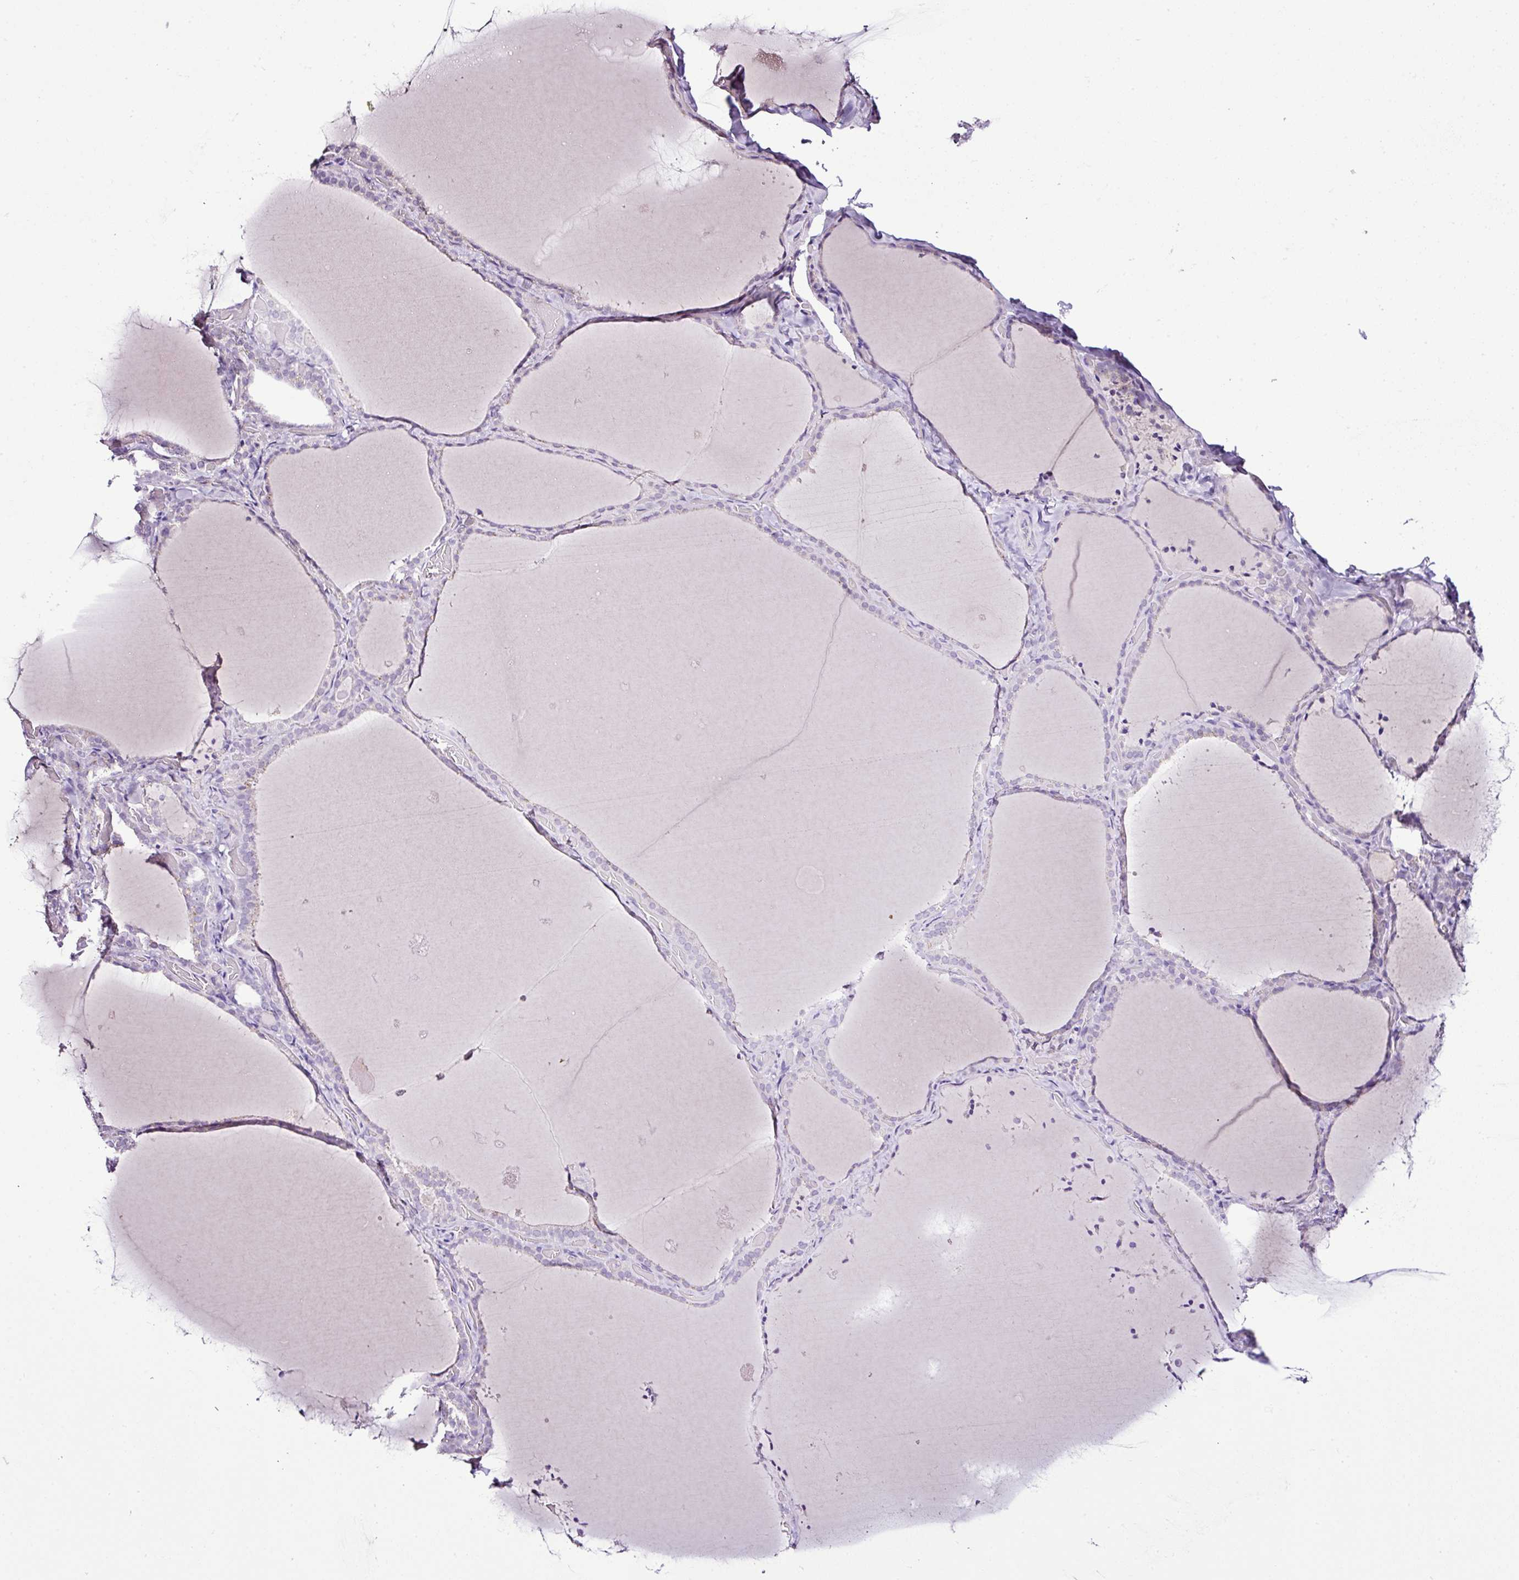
{"staining": {"intensity": "negative", "quantity": "none", "location": "none"}, "tissue": "thyroid gland", "cell_type": "Glandular cells", "image_type": "normal", "snomed": [{"axis": "morphology", "description": "Normal tissue, NOS"}, {"axis": "topography", "description": "Thyroid gland"}], "caption": "Image shows no protein positivity in glandular cells of benign thyroid gland. The staining is performed using DAB brown chromogen with nuclei counter-stained in using hematoxylin.", "gene": "ESR1", "patient": {"sex": "female", "age": 22}}